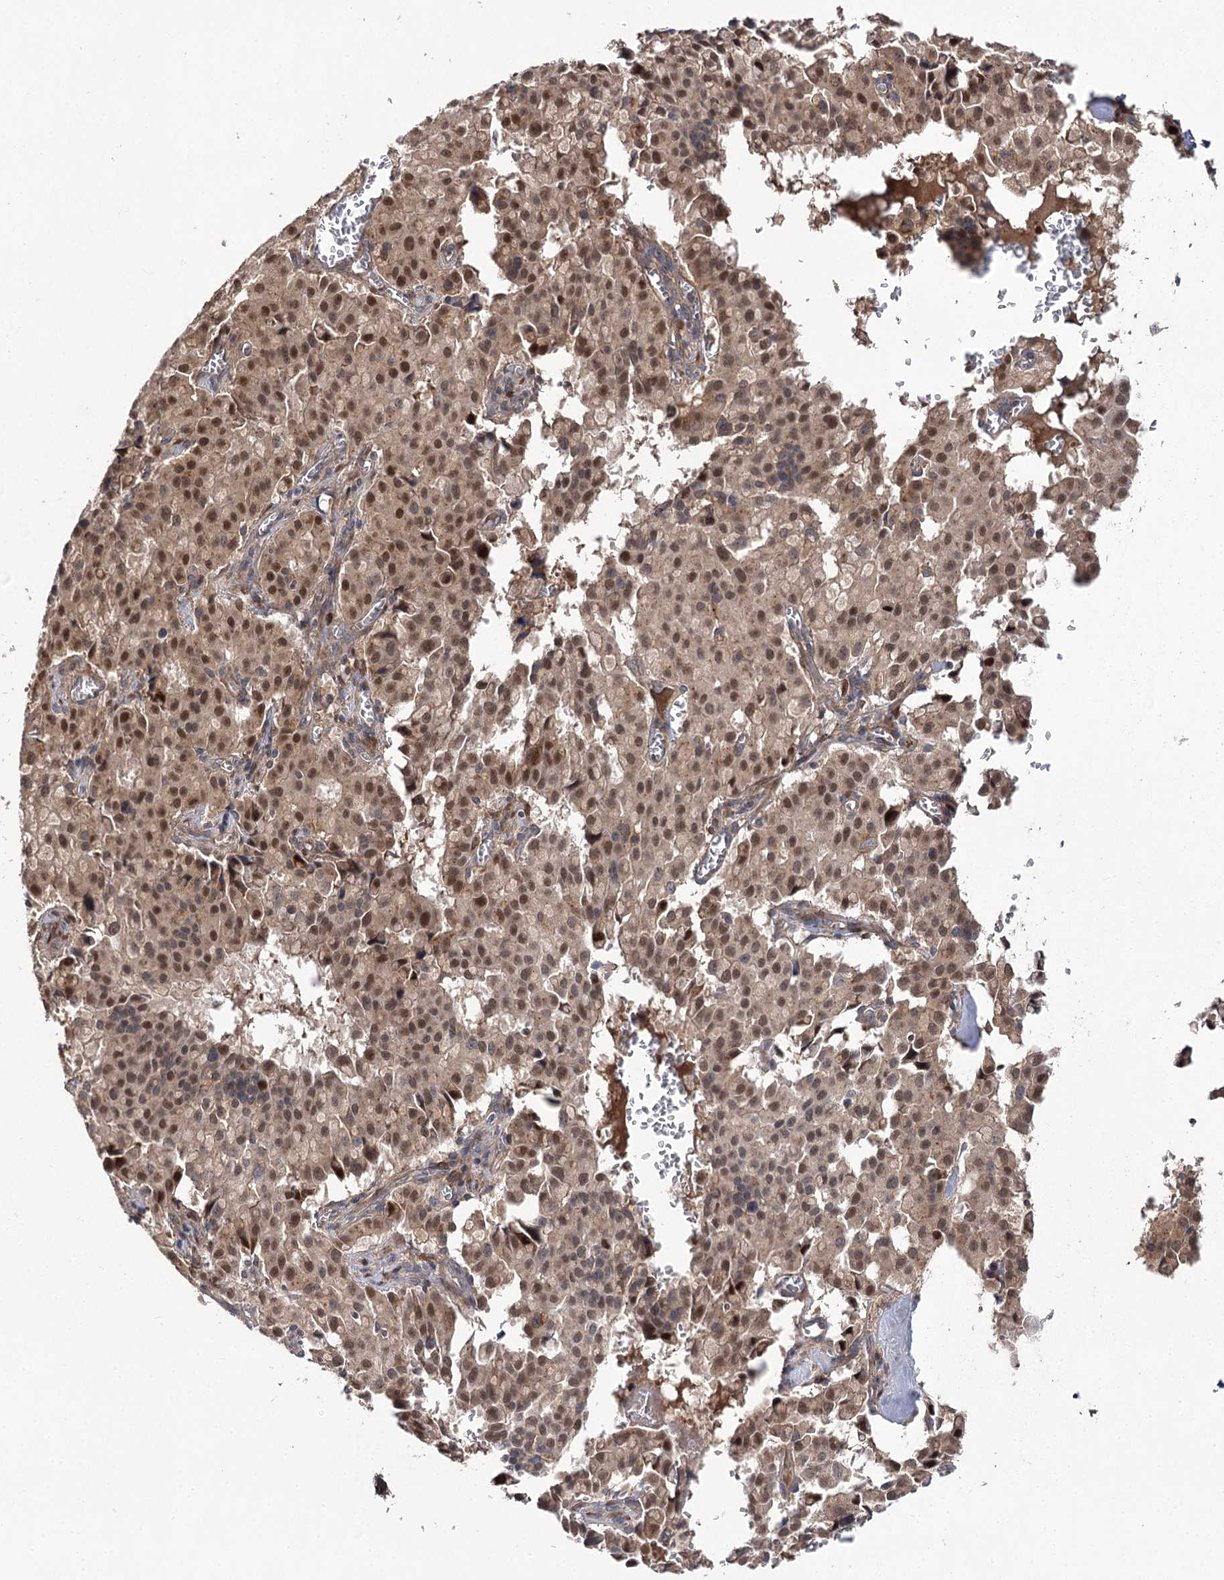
{"staining": {"intensity": "moderate", "quantity": ">75%", "location": "nuclear"}, "tissue": "pancreatic cancer", "cell_type": "Tumor cells", "image_type": "cancer", "snomed": [{"axis": "morphology", "description": "Adenocarcinoma, NOS"}, {"axis": "topography", "description": "Pancreas"}], "caption": "This is an image of immunohistochemistry (IHC) staining of pancreatic cancer (adenocarcinoma), which shows moderate positivity in the nuclear of tumor cells.", "gene": "STX6", "patient": {"sex": "male", "age": 65}}